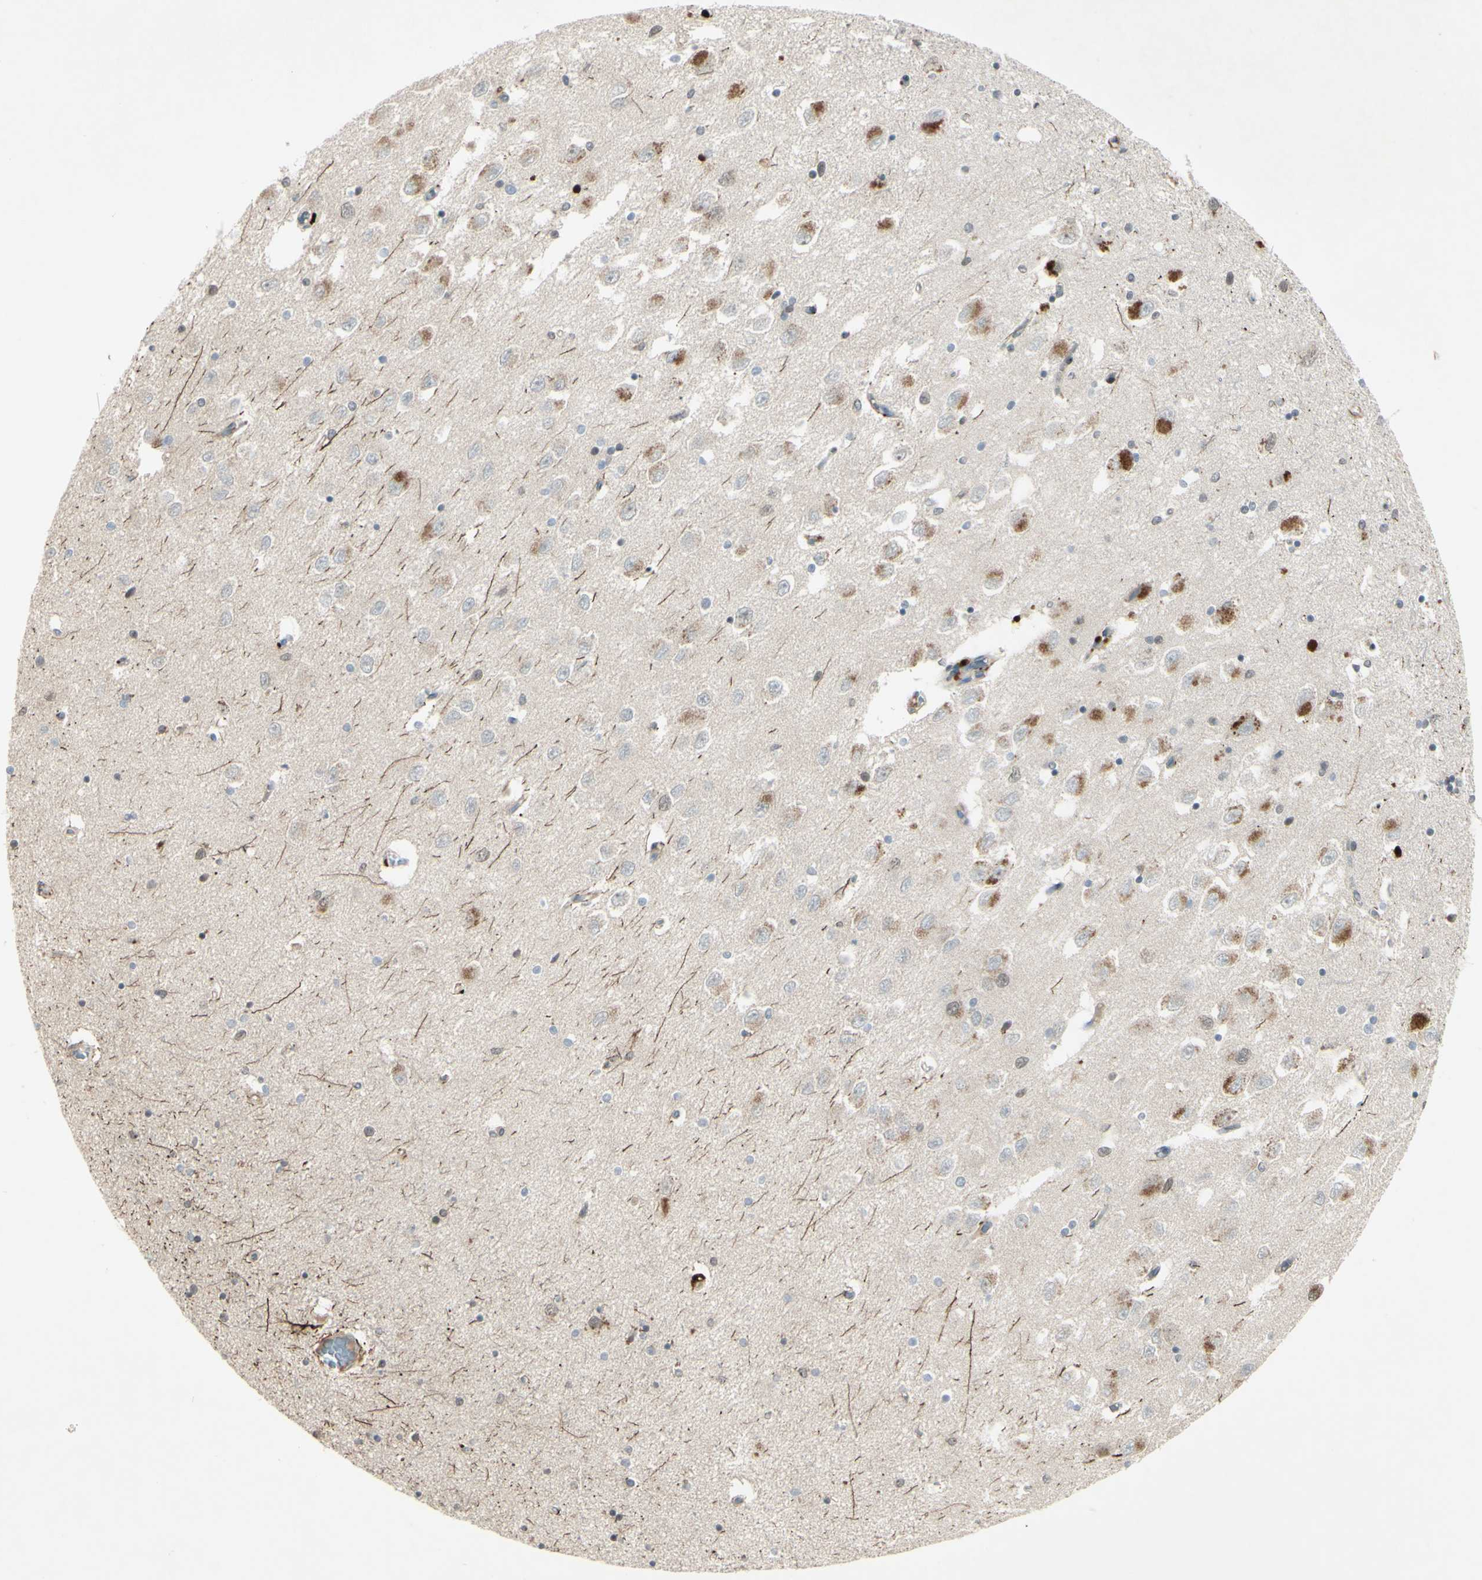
{"staining": {"intensity": "weak", "quantity": "<25%", "location": "cytoplasmic/membranous"}, "tissue": "hippocampus", "cell_type": "Glial cells", "image_type": "normal", "snomed": [{"axis": "morphology", "description": "Normal tissue, NOS"}, {"axis": "topography", "description": "Hippocampus"}], "caption": "An immunohistochemistry (IHC) image of benign hippocampus is shown. There is no staining in glial cells of hippocampus. (Brightfield microscopy of DAB (3,3'-diaminobenzidine) immunohistochemistry at high magnification).", "gene": "FGFR2", "patient": {"sex": "female", "age": 54}}